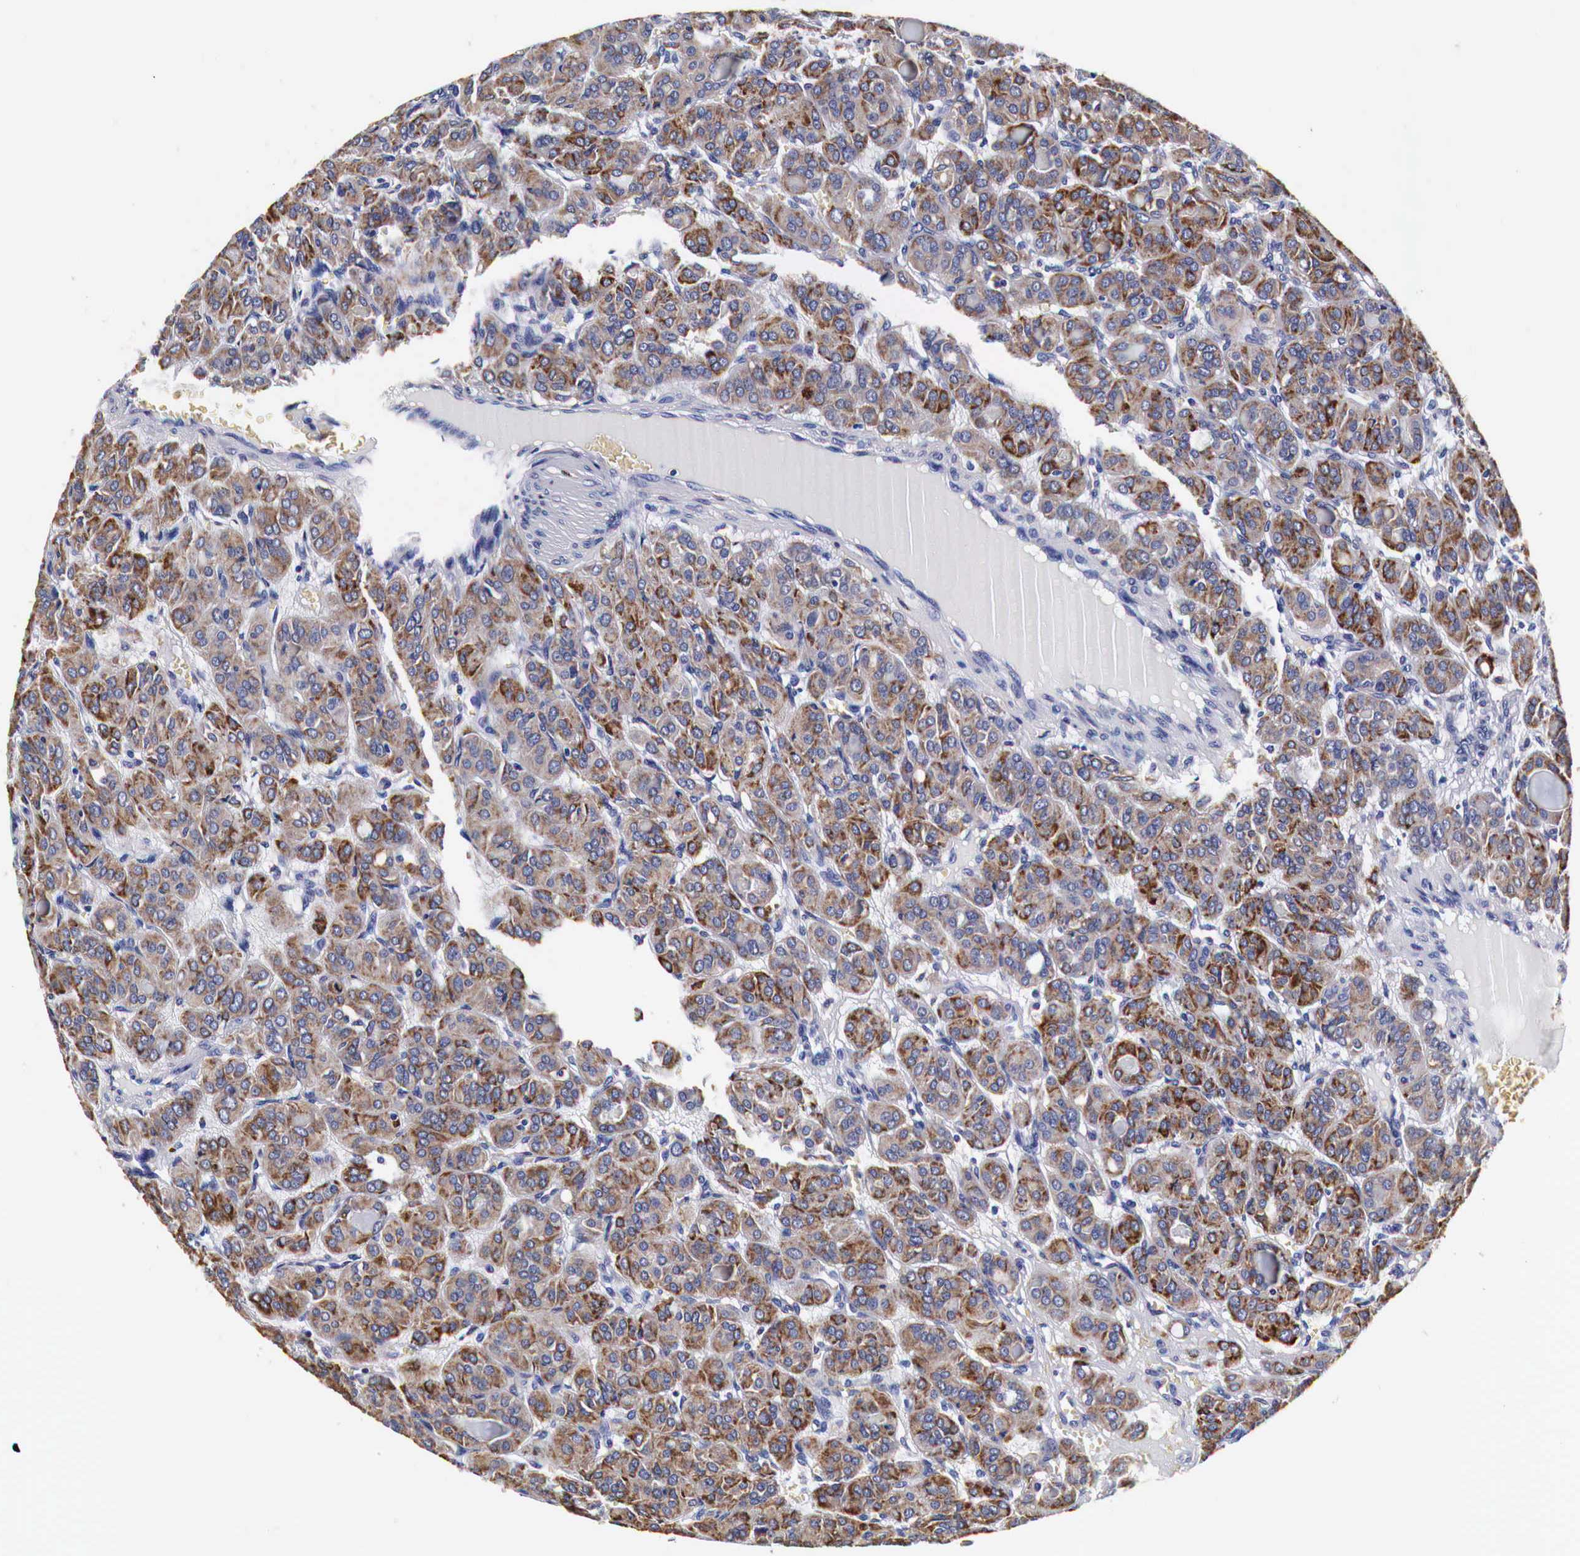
{"staining": {"intensity": "moderate", "quantity": ">75%", "location": "nuclear"}, "tissue": "thyroid cancer", "cell_type": "Tumor cells", "image_type": "cancer", "snomed": [{"axis": "morphology", "description": "Follicular adenoma carcinoma, NOS"}, {"axis": "topography", "description": "Thyroid gland"}], "caption": "Immunohistochemical staining of human thyroid cancer reveals moderate nuclear protein staining in about >75% of tumor cells.", "gene": "CKAP4", "patient": {"sex": "female", "age": 71}}